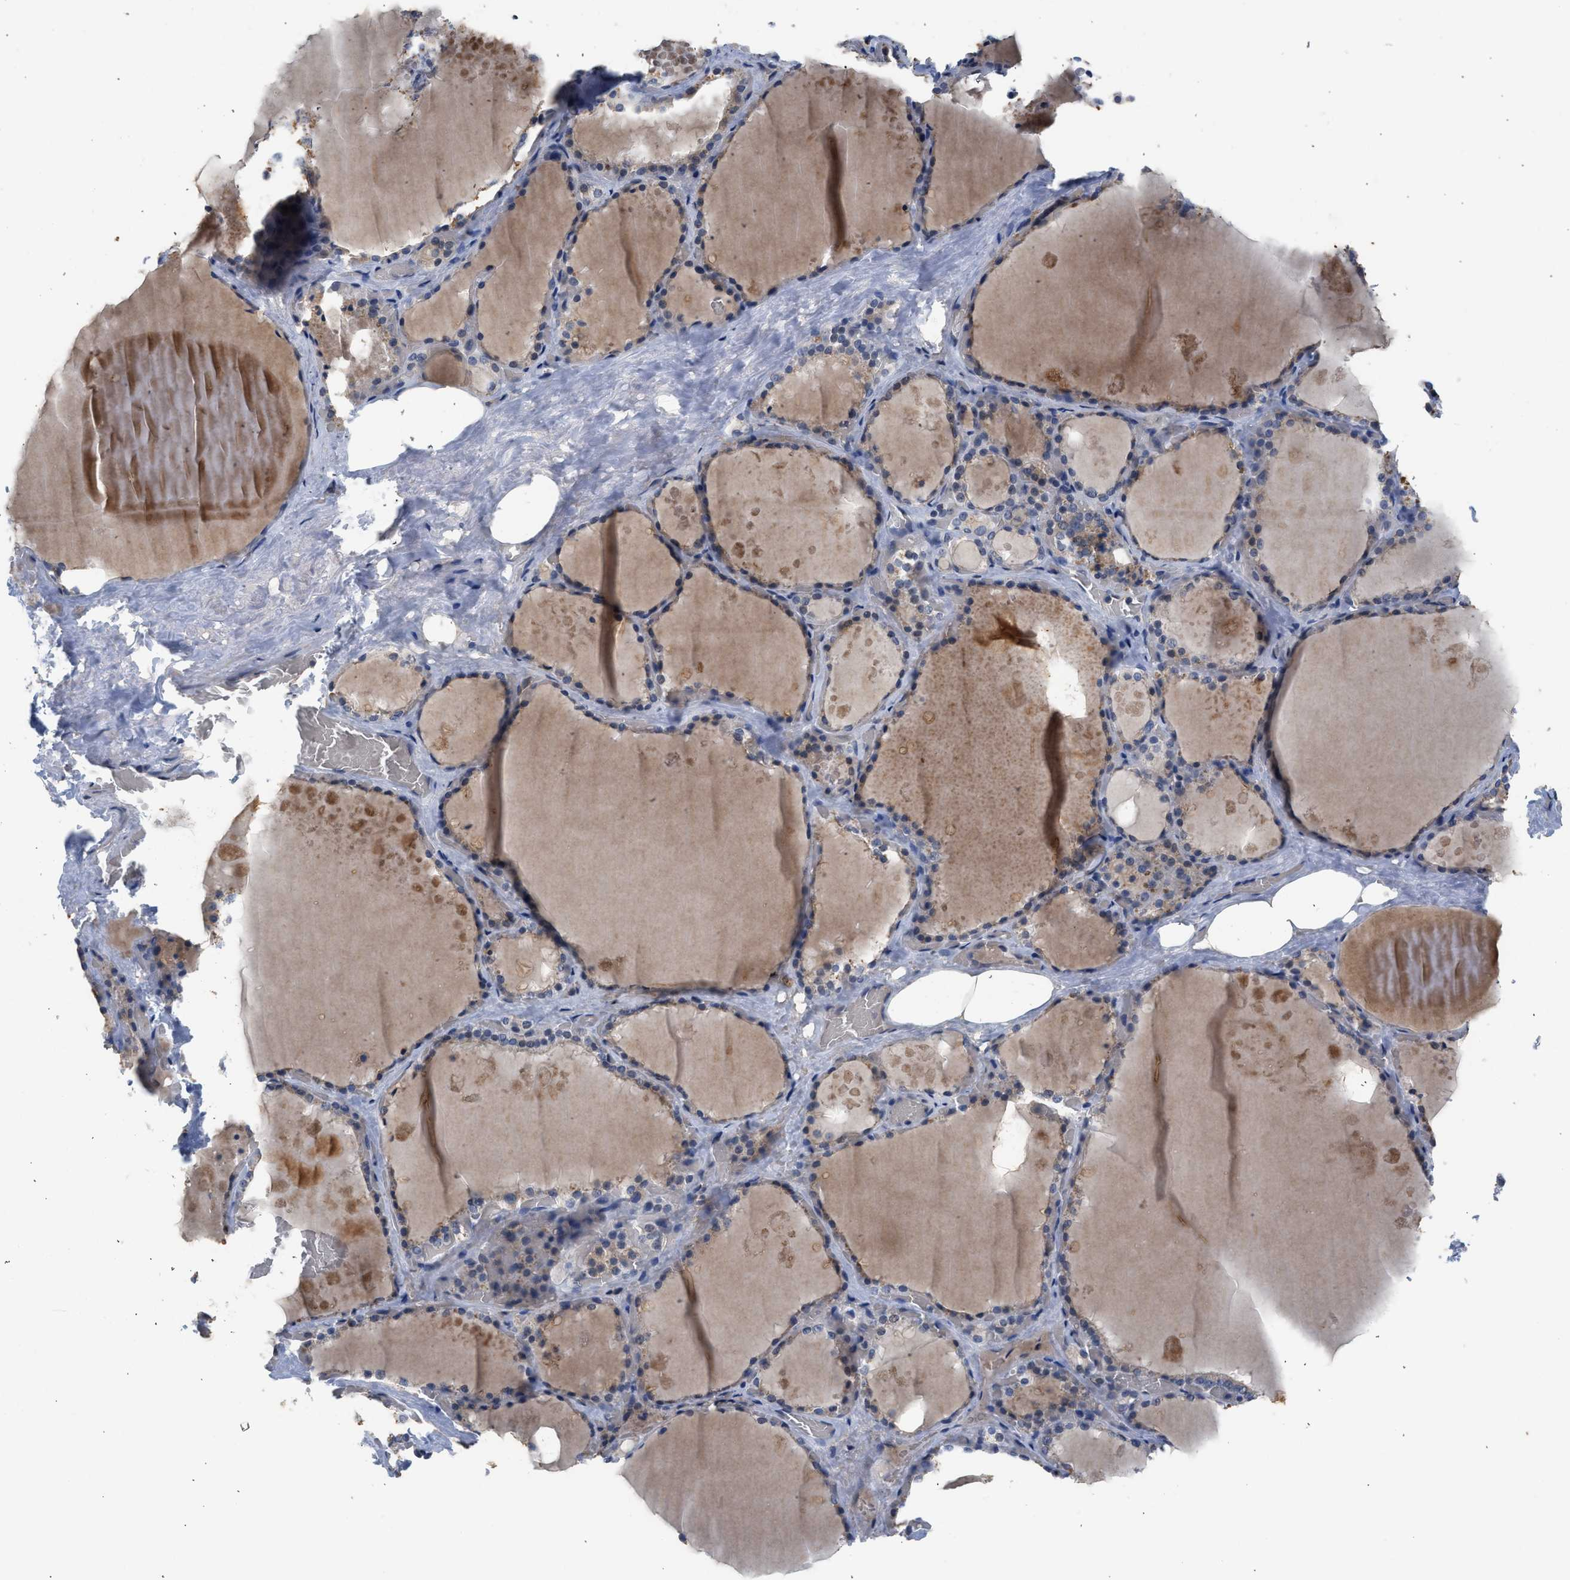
{"staining": {"intensity": "weak", "quantity": "<25%", "location": "cytoplasmic/membranous"}, "tissue": "thyroid gland", "cell_type": "Glandular cells", "image_type": "normal", "snomed": [{"axis": "morphology", "description": "Normal tissue, NOS"}, {"axis": "topography", "description": "Thyroid gland"}], "caption": "Histopathology image shows no protein positivity in glandular cells of unremarkable thyroid gland. (DAB immunohistochemistry visualized using brightfield microscopy, high magnification).", "gene": "CSF3R", "patient": {"sex": "male", "age": 61}}